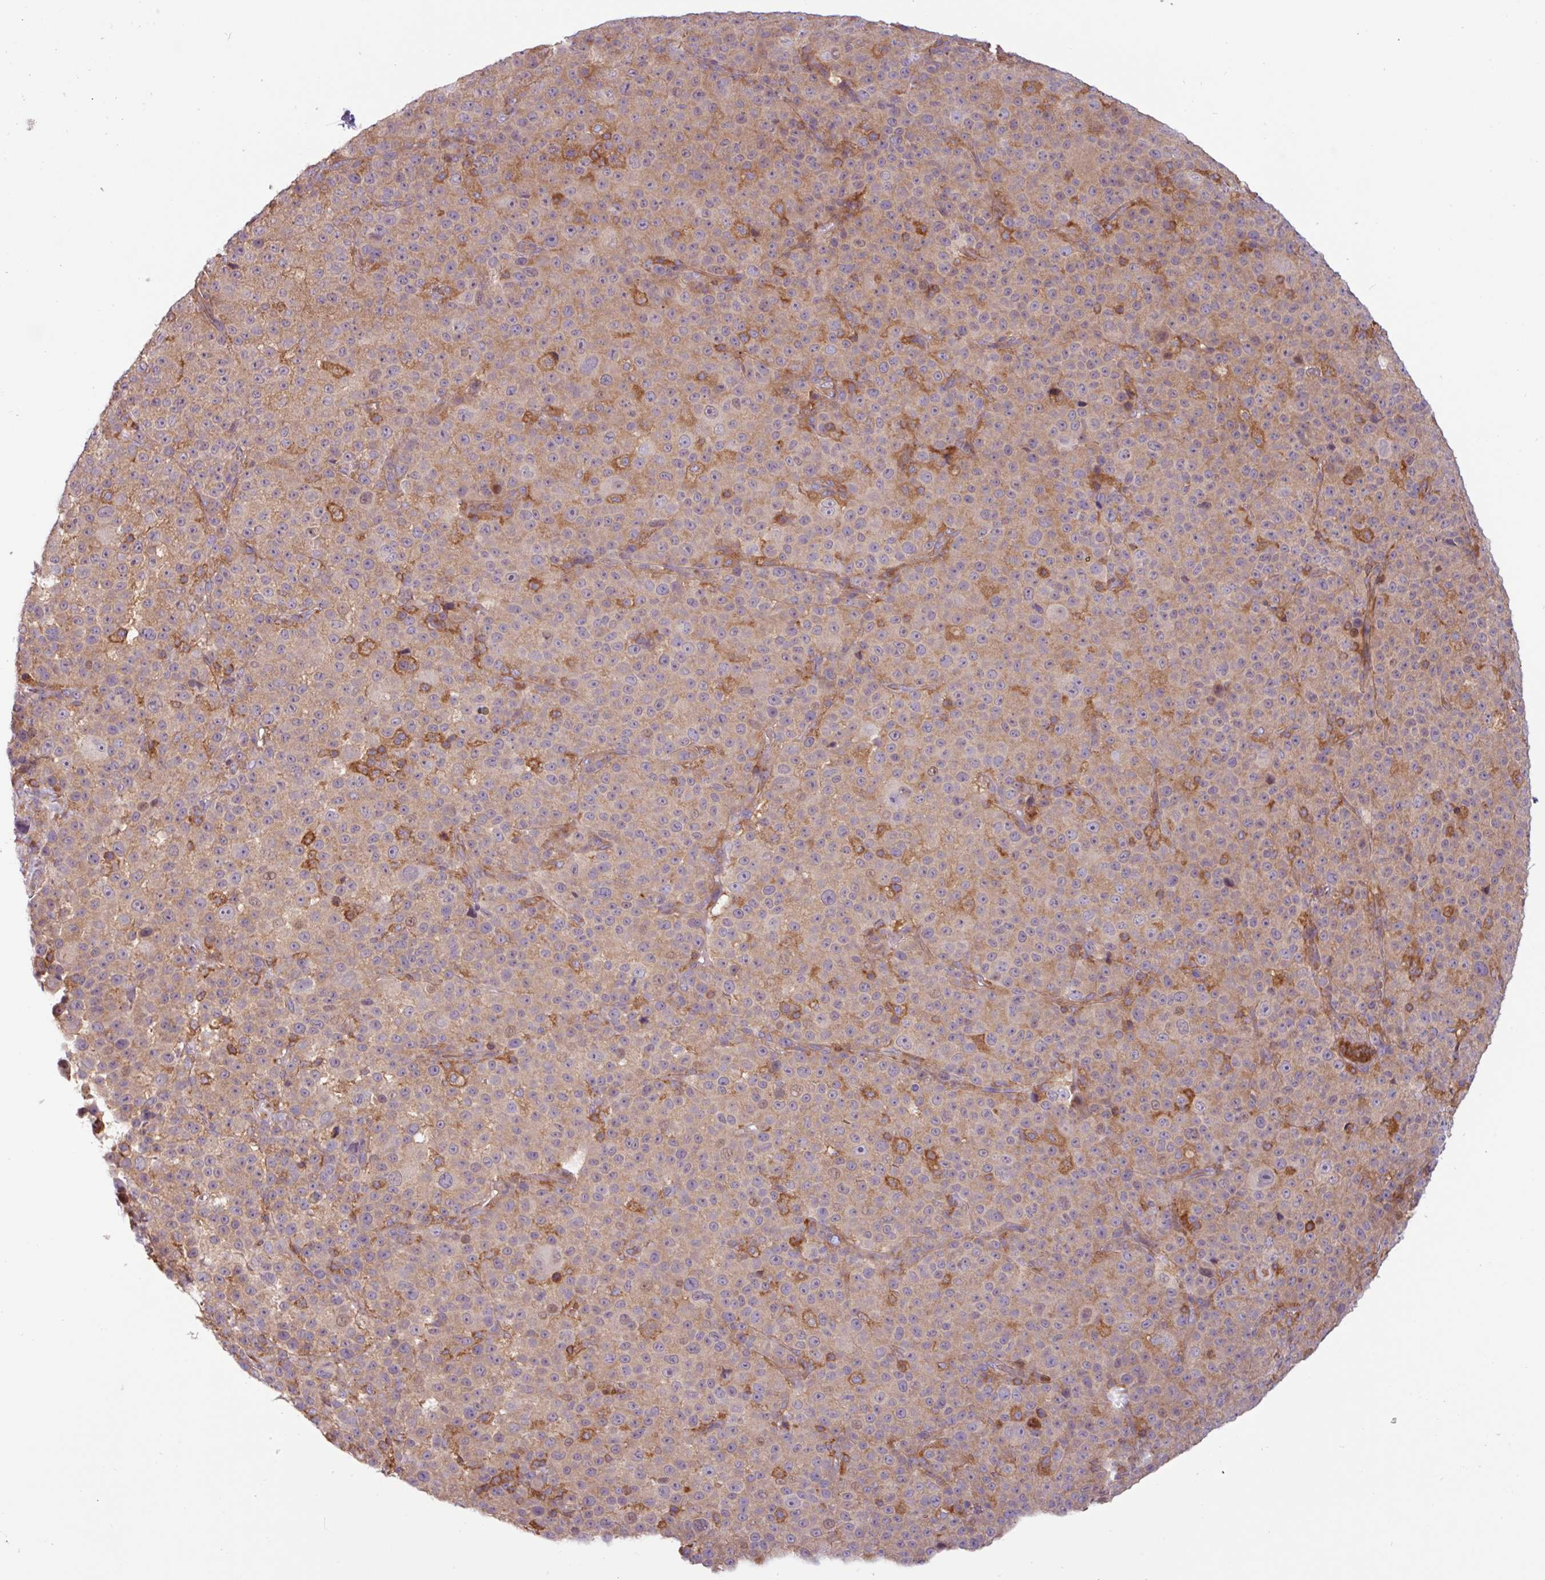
{"staining": {"intensity": "moderate", "quantity": "<25%", "location": "cytoplasmic/membranous"}, "tissue": "melanoma", "cell_type": "Tumor cells", "image_type": "cancer", "snomed": [{"axis": "morphology", "description": "Malignant melanoma, Metastatic site"}, {"axis": "topography", "description": "Skin"}, {"axis": "topography", "description": "Lymph node"}], "caption": "Immunohistochemical staining of malignant melanoma (metastatic site) shows low levels of moderate cytoplasmic/membranous protein staining in approximately <25% of tumor cells.", "gene": "ACTR3", "patient": {"sex": "male", "age": 66}}